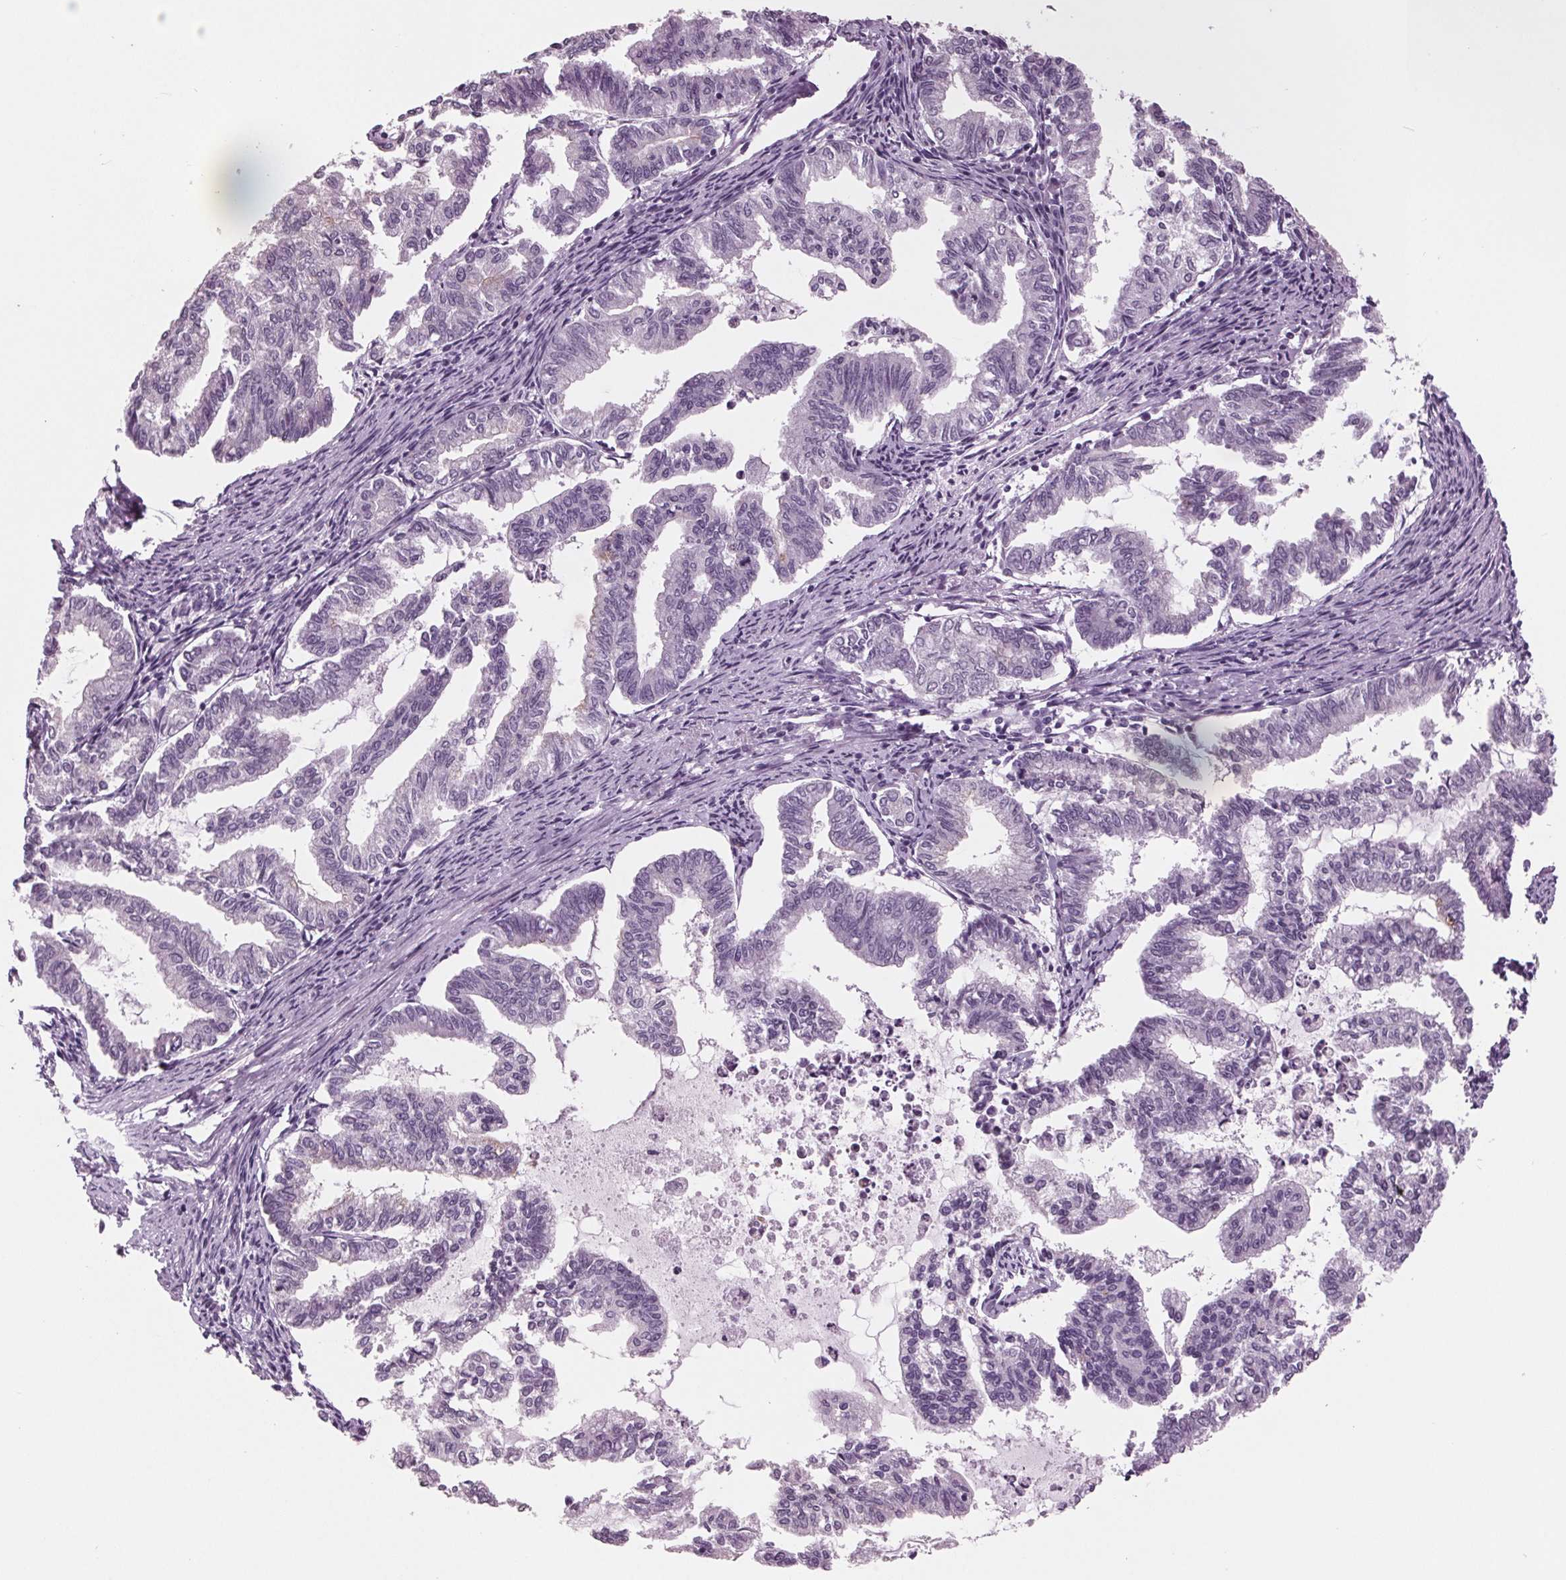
{"staining": {"intensity": "negative", "quantity": "none", "location": "none"}, "tissue": "endometrial cancer", "cell_type": "Tumor cells", "image_type": "cancer", "snomed": [{"axis": "morphology", "description": "Adenocarcinoma, NOS"}, {"axis": "topography", "description": "Endometrium"}], "caption": "The immunohistochemistry (IHC) image has no significant staining in tumor cells of endometrial adenocarcinoma tissue. (Stains: DAB immunohistochemistry with hematoxylin counter stain, Microscopy: brightfield microscopy at high magnification).", "gene": "AMBP", "patient": {"sex": "female", "age": 79}}